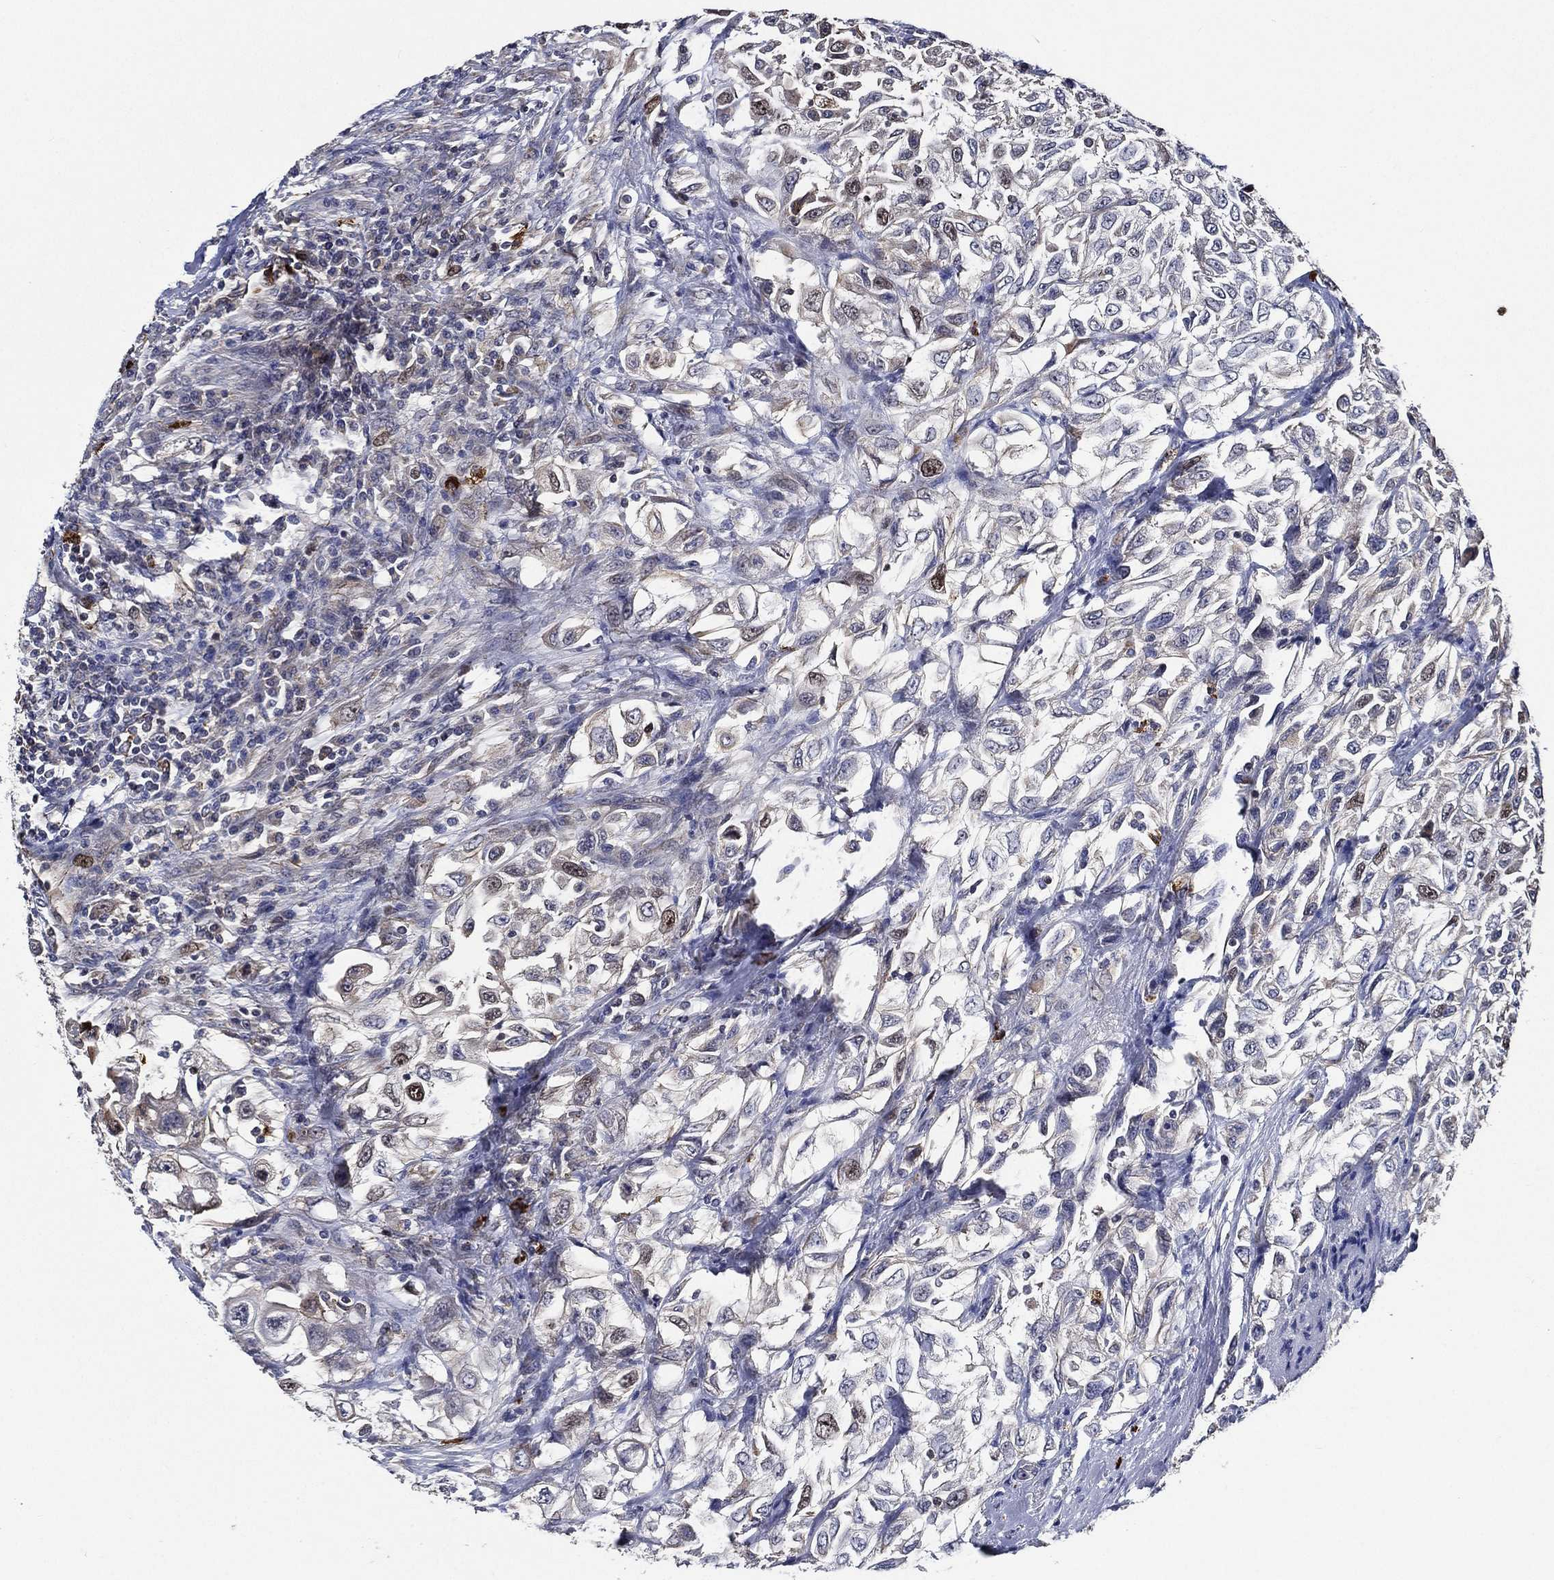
{"staining": {"intensity": "moderate", "quantity": "<25%", "location": "nuclear"}, "tissue": "urothelial cancer", "cell_type": "Tumor cells", "image_type": "cancer", "snomed": [{"axis": "morphology", "description": "Urothelial carcinoma, High grade"}, {"axis": "topography", "description": "Urinary bladder"}], "caption": "Tumor cells exhibit low levels of moderate nuclear staining in approximately <25% of cells in human high-grade urothelial carcinoma. Nuclei are stained in blue.", "gene": "KIF20B", "patient": {"sex": "female", "age": 56}}